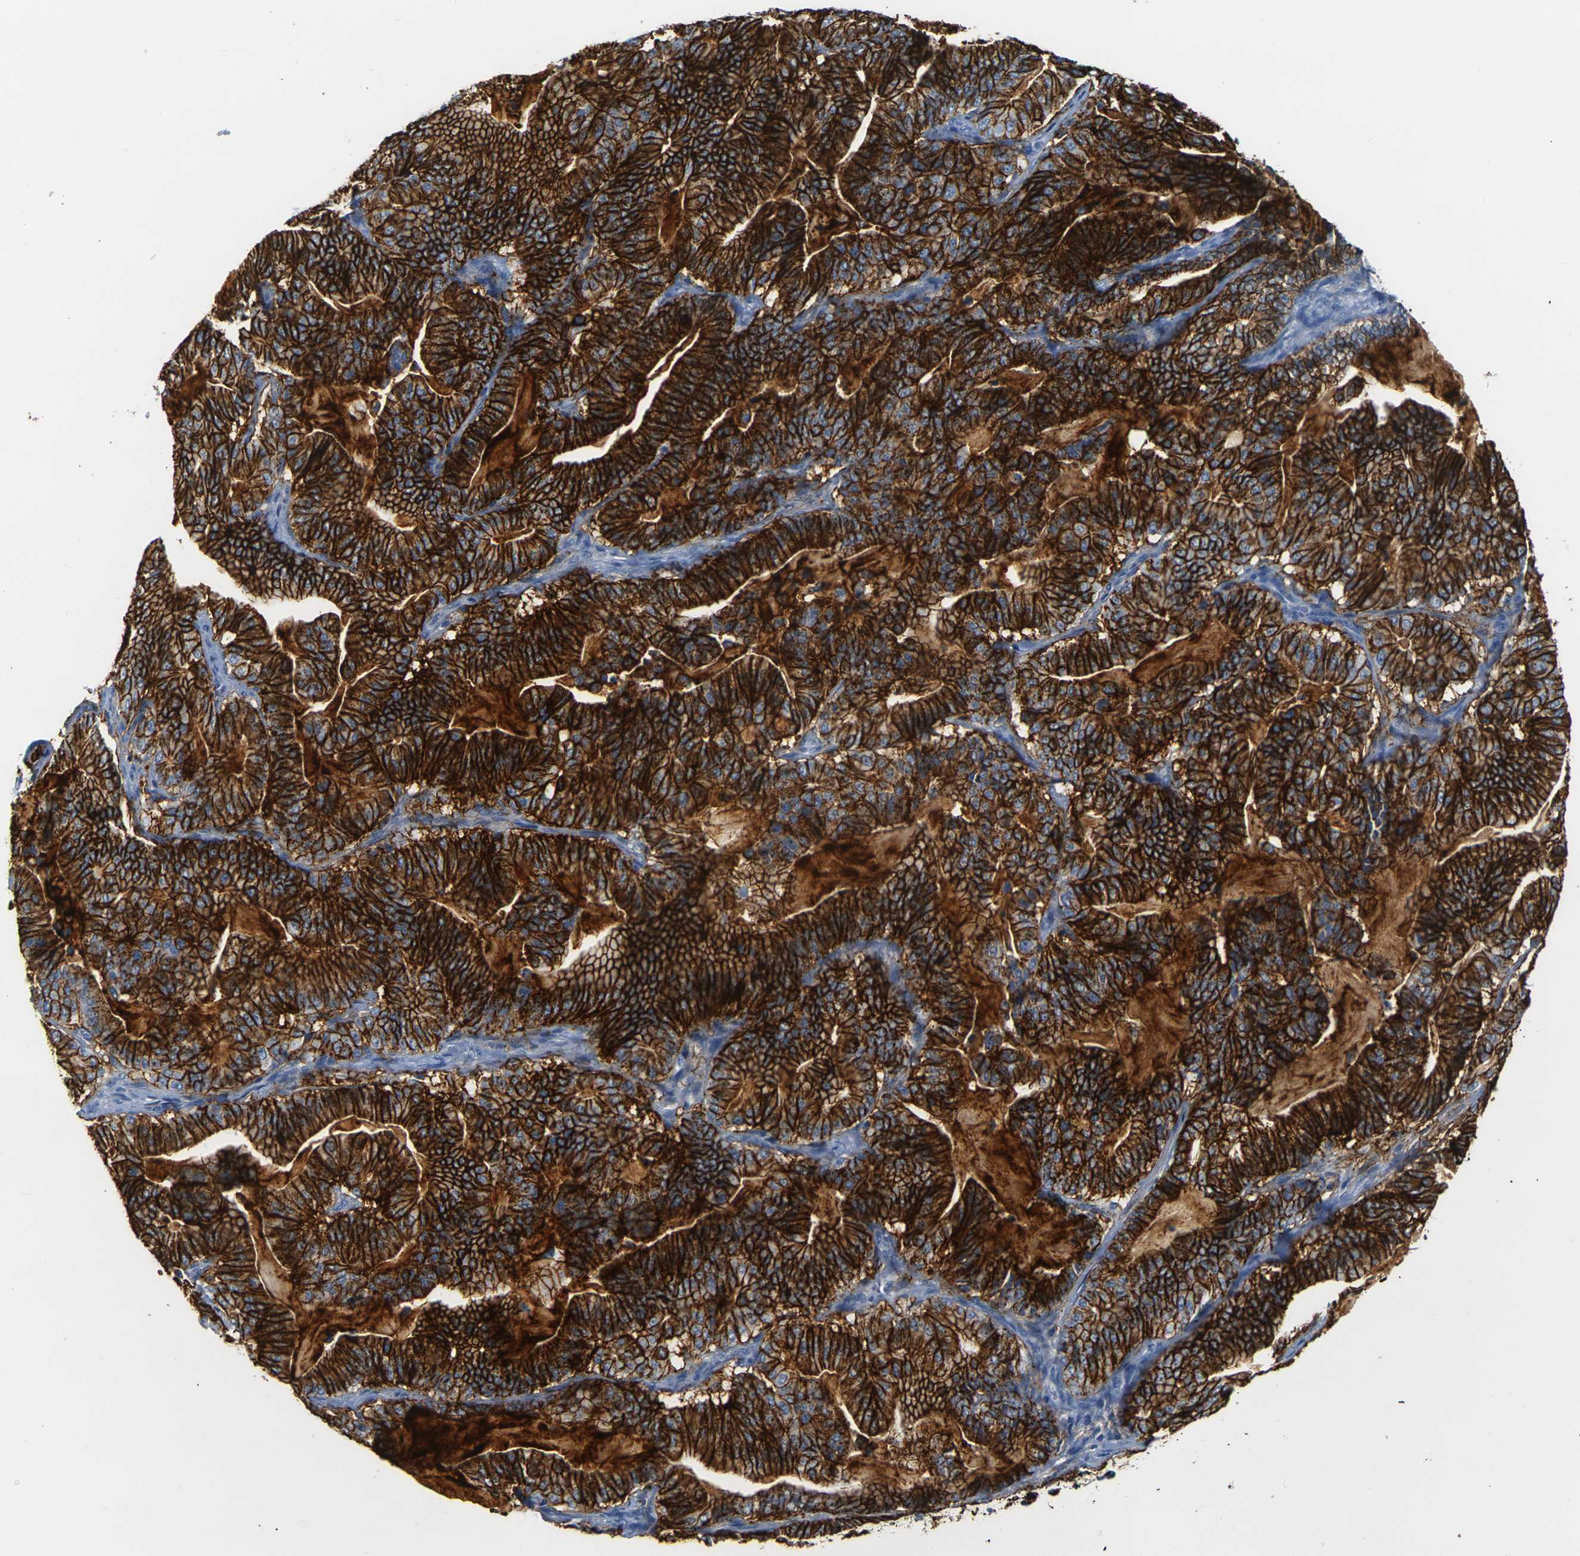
{"staining": {"intensity": "strong", "quantity": ">75%", "location": "cytoplasmic/membranous"}, "tissue": "pancreatic cancer", "cell_type": "Tumor cells", "image_type": "cancer", "snomed": [{"axis": "morphology", "description": "Adenocarcinoma, NOS"}, {"axis": "topography", "description": "Pancreas"}], "caption": "This image reveals immunohistochemistry staining of pancreatic cancer, with high strong cytoplasmic/membranous expression in about >75% of tumor cells.", "gene": "CLDN7", "patient": {"sex": "male", "age": 63}}